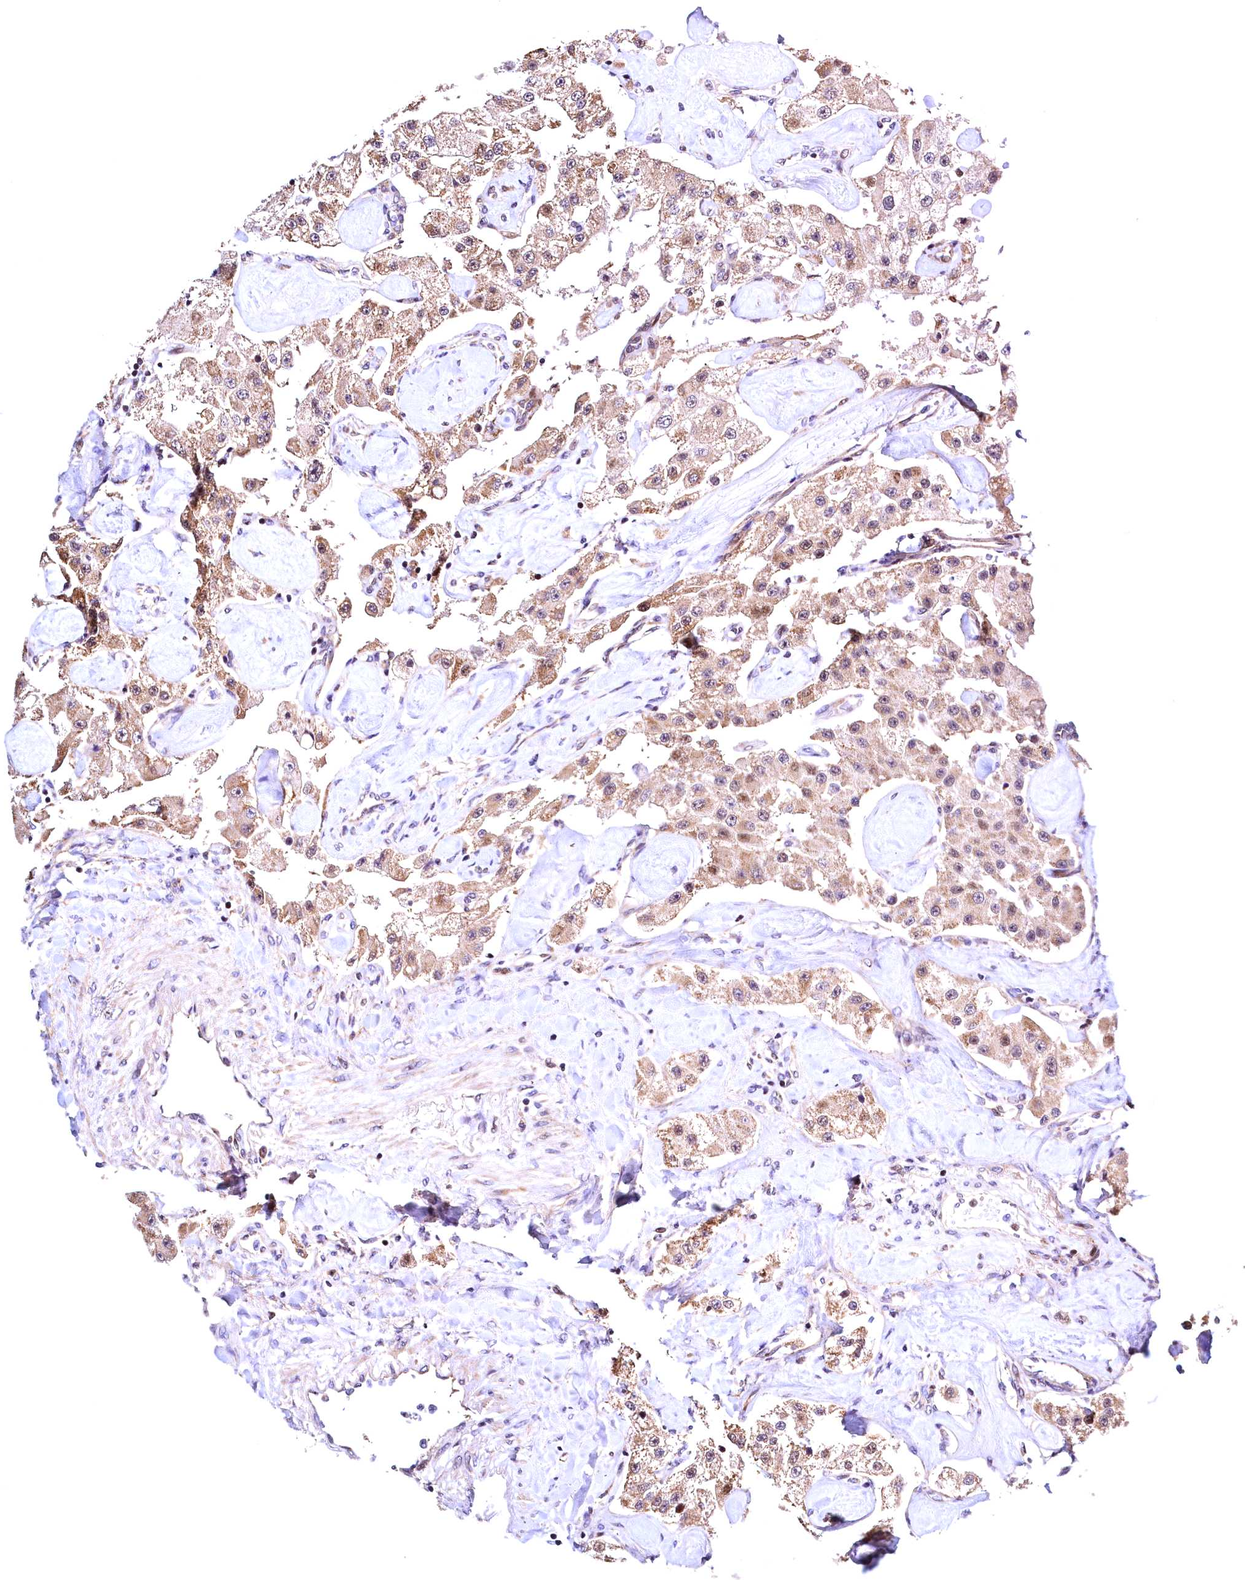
{"staining": {"intensity": "moderate", "quantity": ">75%", "location": "cytoplasmic/membranous"}, "tissue": "carcinoid", "cell_type": "Tumor cells", "image_type": "cancer", "snomed": [{"axis": "morphology", "description": "Carcinoid, malignant, NOS"}, {"axis": "topography", "description": "Pancreas"}], "caption": "The immunohistochemical stain labels moderate cytoplasmic/membranous staining in tumor cells of carcinoid tissue. Ihc stains the protein in brown and the nuclei are stained blue.", "gene": "RBFA", "patient": {"sex": "male", "age": 41}}